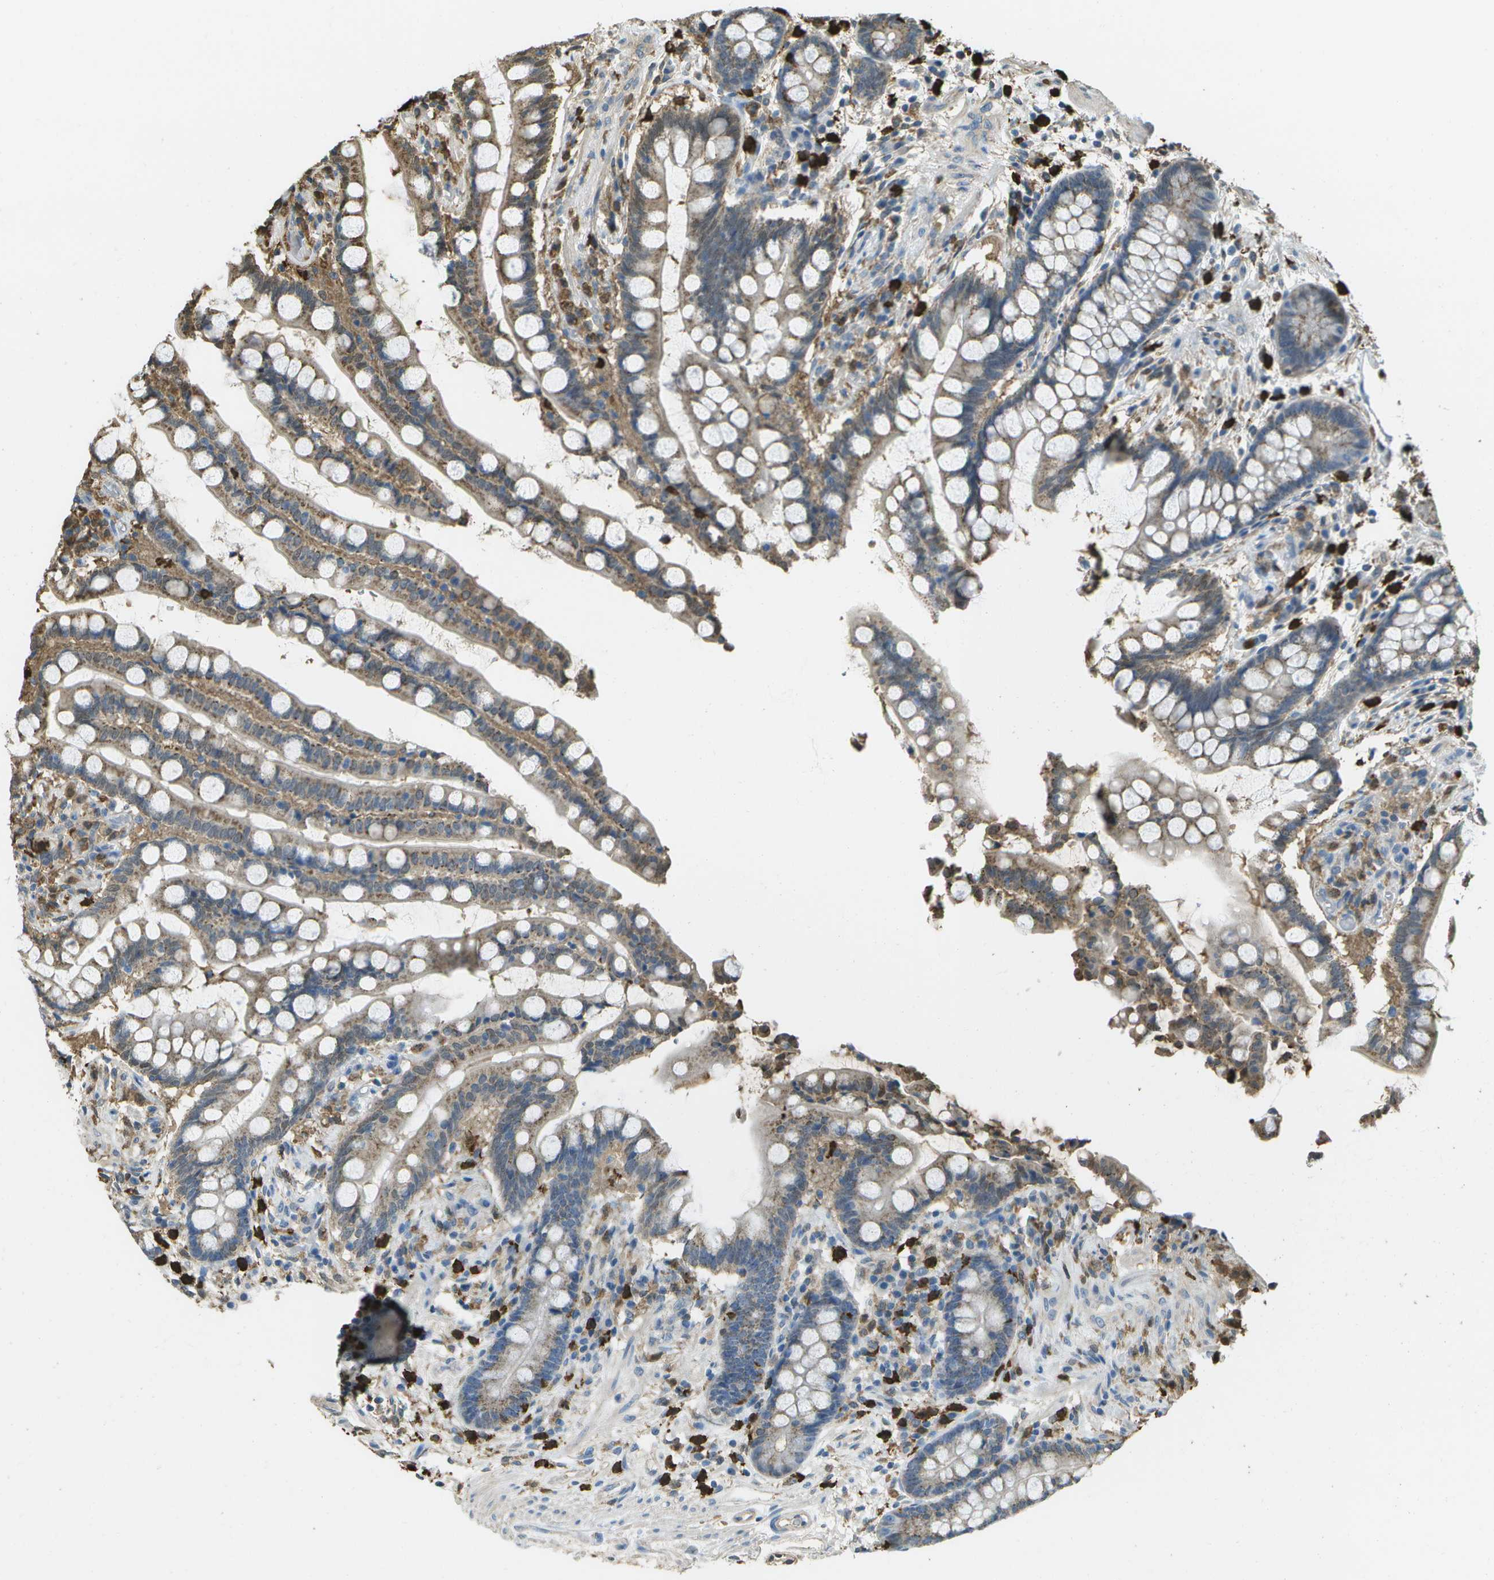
{"staining": {"intensity": "weak", "quantity": ">75%", "location": "cytoplasmic/membranous"}, "tissue": "colon", "cell_type": "Endothelial cells", "image_type": "normal", "snomed": [{"axis": "morphology", "description": "Normal tissue, NOS"}, {"axis": "topography", "description": "Colon"}], "caption": "Endothelial cells display low levels of weak cytoplasmic/membranous expression in about >75% of cells in benign human colon. (DAB (3,3'-diaminobenzidine) IHC with brightfield microscopy, high magnification).", "gene": "CACHD1", "patient": {"sex": "male", "age": 73}}